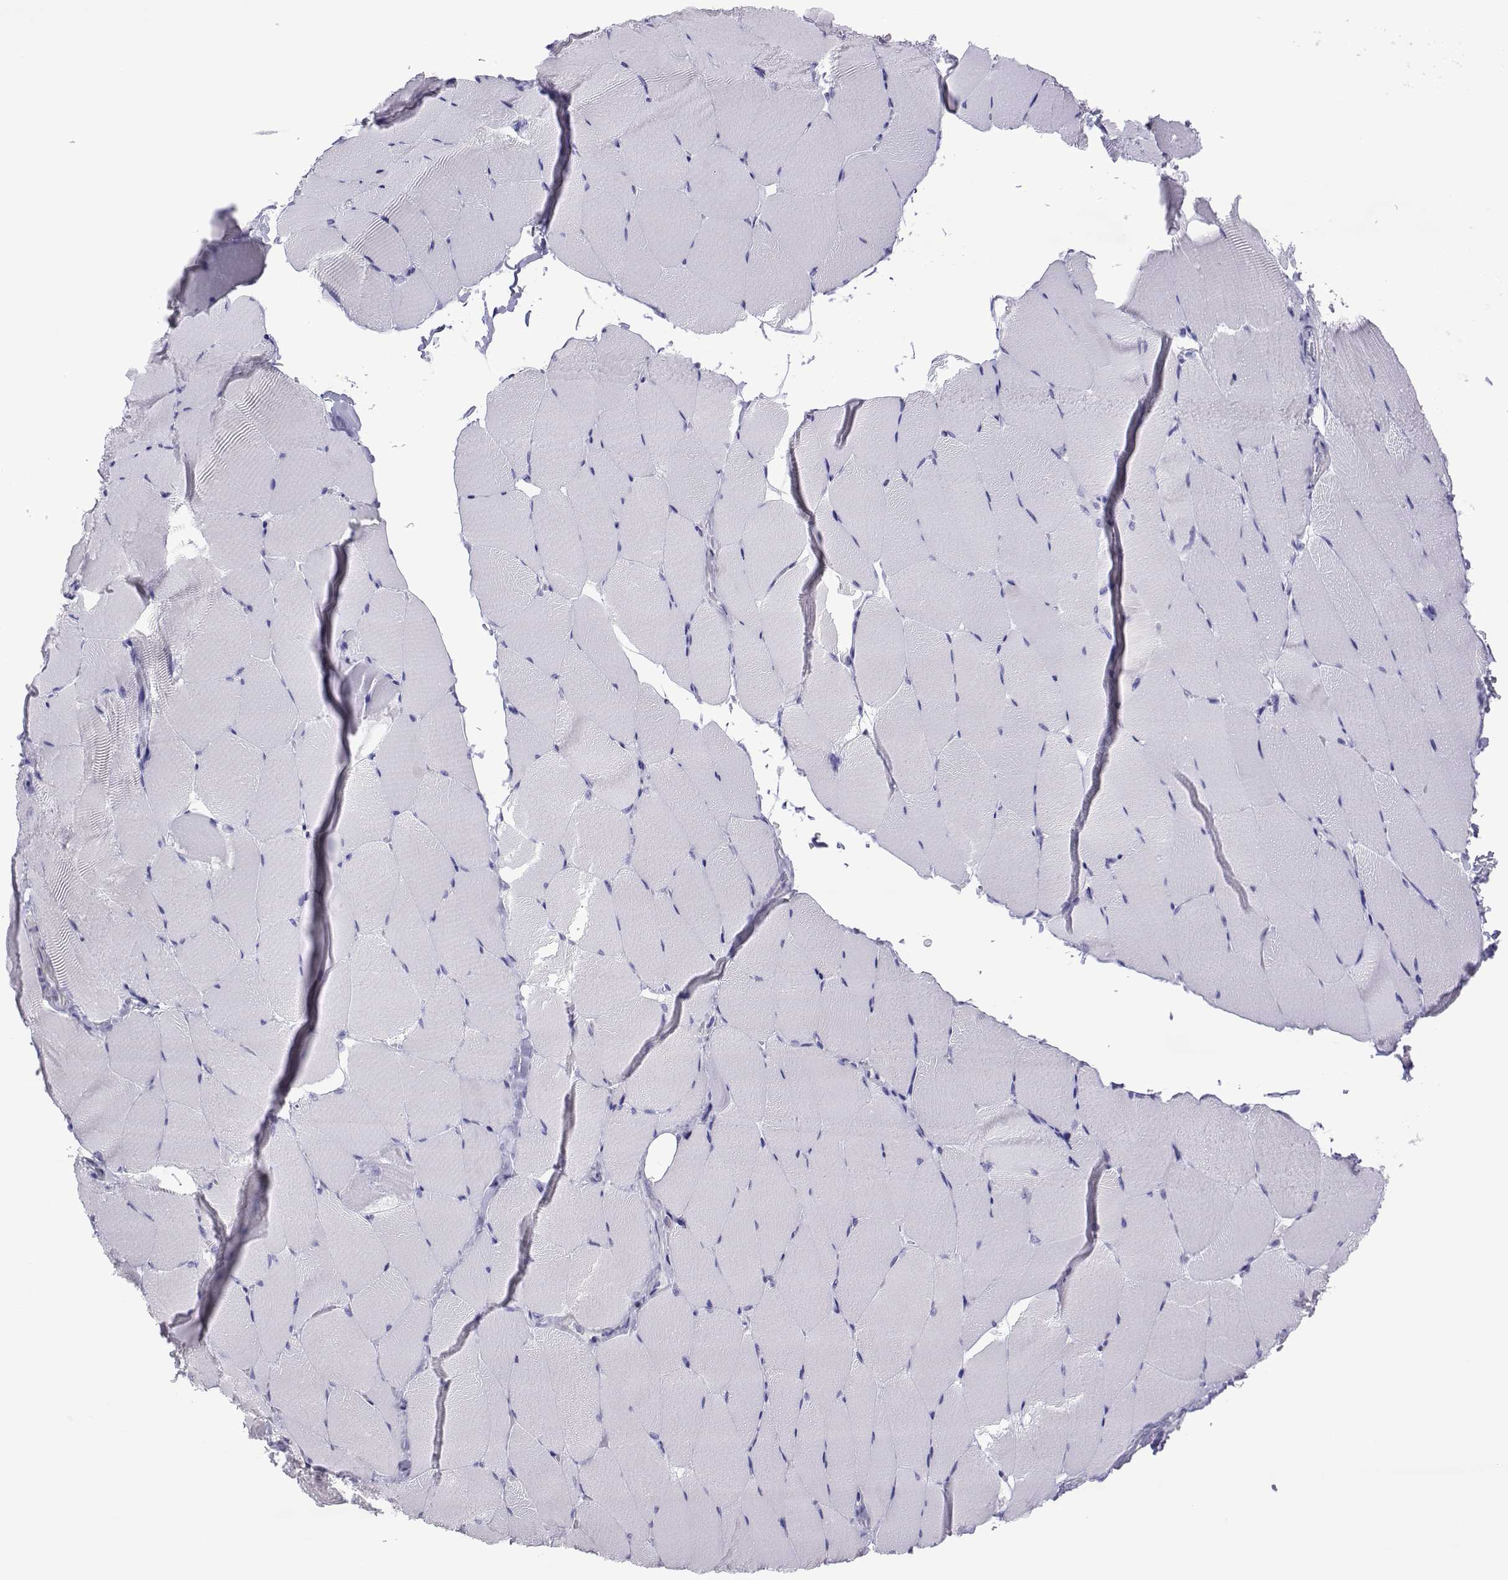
{"staining": {"intensity": "negative", "quantity": "none", "location": "none"}, "tissue": "skeletal muscle", "cell_type": "Myocytes", "image_type": "normal", "snomed": [{"axis": "morphology", "description": "Normal tissue, NOS"}, {"axis": "topography", "description": "Skeletal muscle"}], "caption": "The immunohistochemistry (IHC) micrograph has no significant positivity in myocytes of skeletal muscle. (DAB immunohistochemistry, high magnification).", "gene": "SPANXA1", "patient": {"sex": "female", "age": 37}}